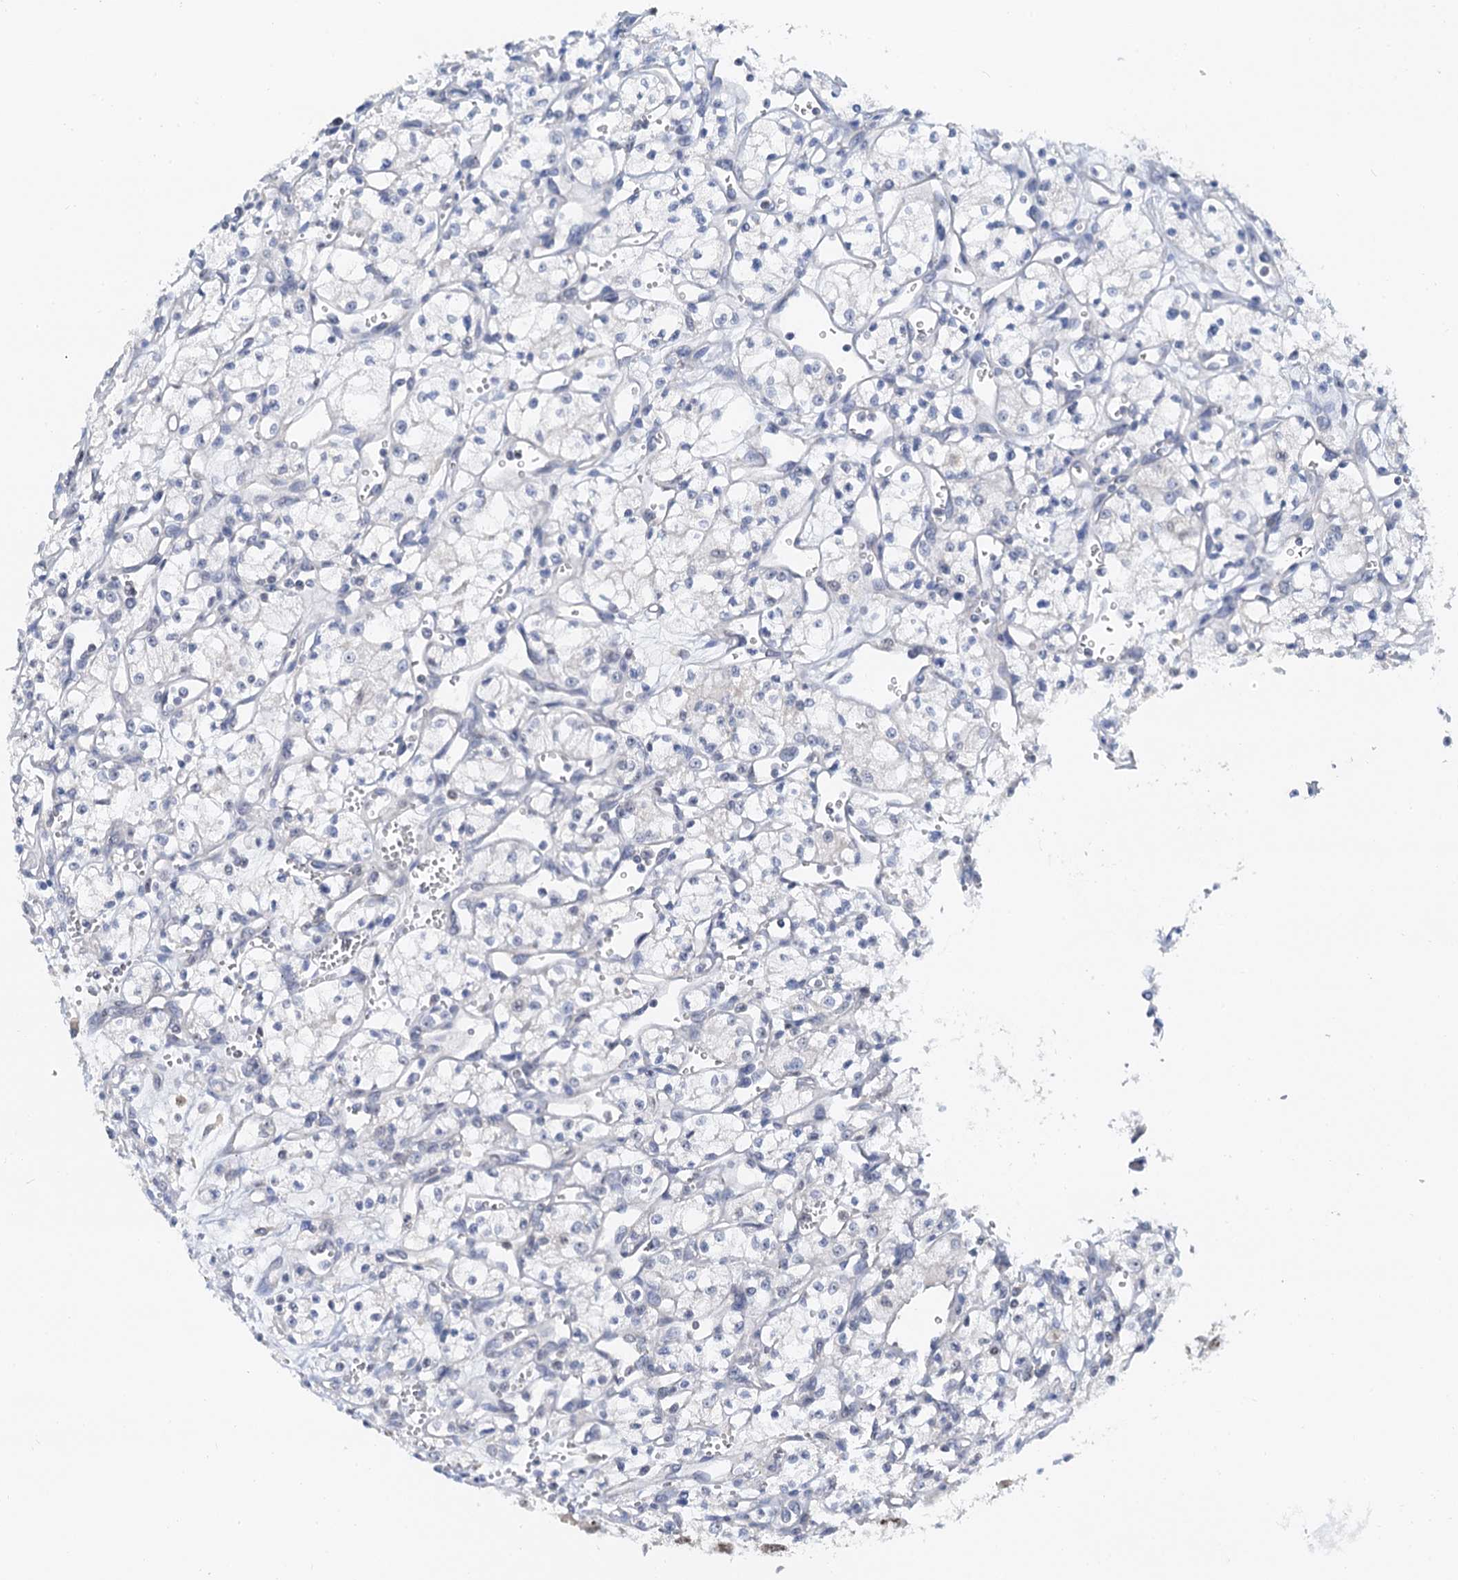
{"staining": {"intensity": "negative", "quantity": "none", "location": "none"}, "tissue": "renal cancer", "cell_type": "Tumor cells", "image_type": "cancer", "snomed": [{"axis": "morphology", "description": "Adenocarcinoma, NOS"}, {"axis": "topography", "description": "Kidney"}], "caption": "The image displays no significant positivity in tumor cells of renal cancer. (DAB (3,3'-diaminobenzidine) immunohistochemistry visualized using brightfield microscopy, high magnification).", "gene": "NOP2", "patient": {"sex": "male", "age": 59}}